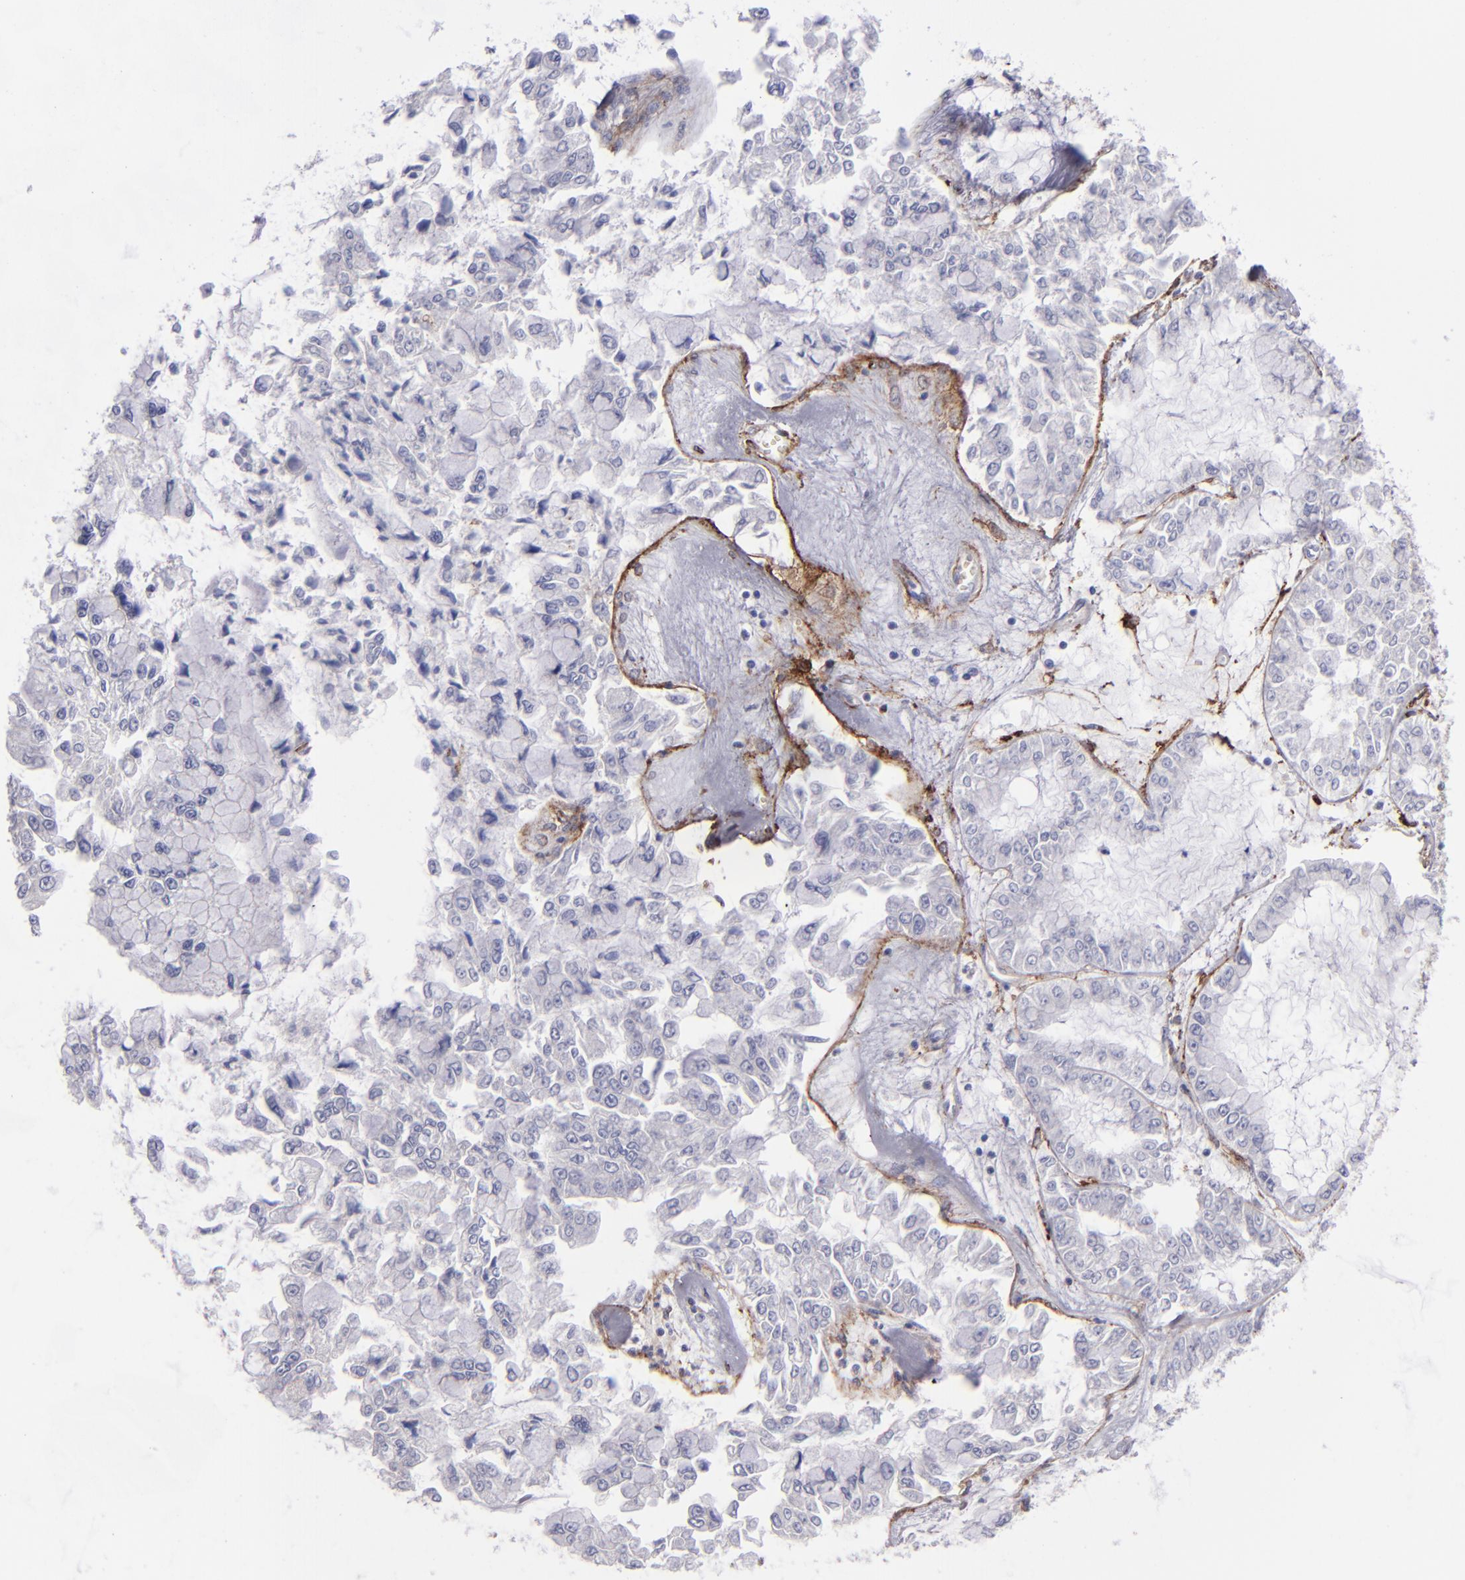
{"staining": {"intensity": "moderate", "quantity": "<25%", "location": "cytoplasmic/membranous"}, "tissue": "liver cancer", "cell_type": "Tumor cells", "image_type": "cancer", "snomed": [{"axis": "morphology", "description": "Cholangiocarcinoma"}, {"axis": "topography", "description": "Liver"}], "caption": "Immunohistochemical staining of liver cancer exhibits moderate cytoplasmic/membranous protein staining in about <25% of tumor cells.", "gene": "ANPEP", "patient": {"sex": "female", "age": 79}}